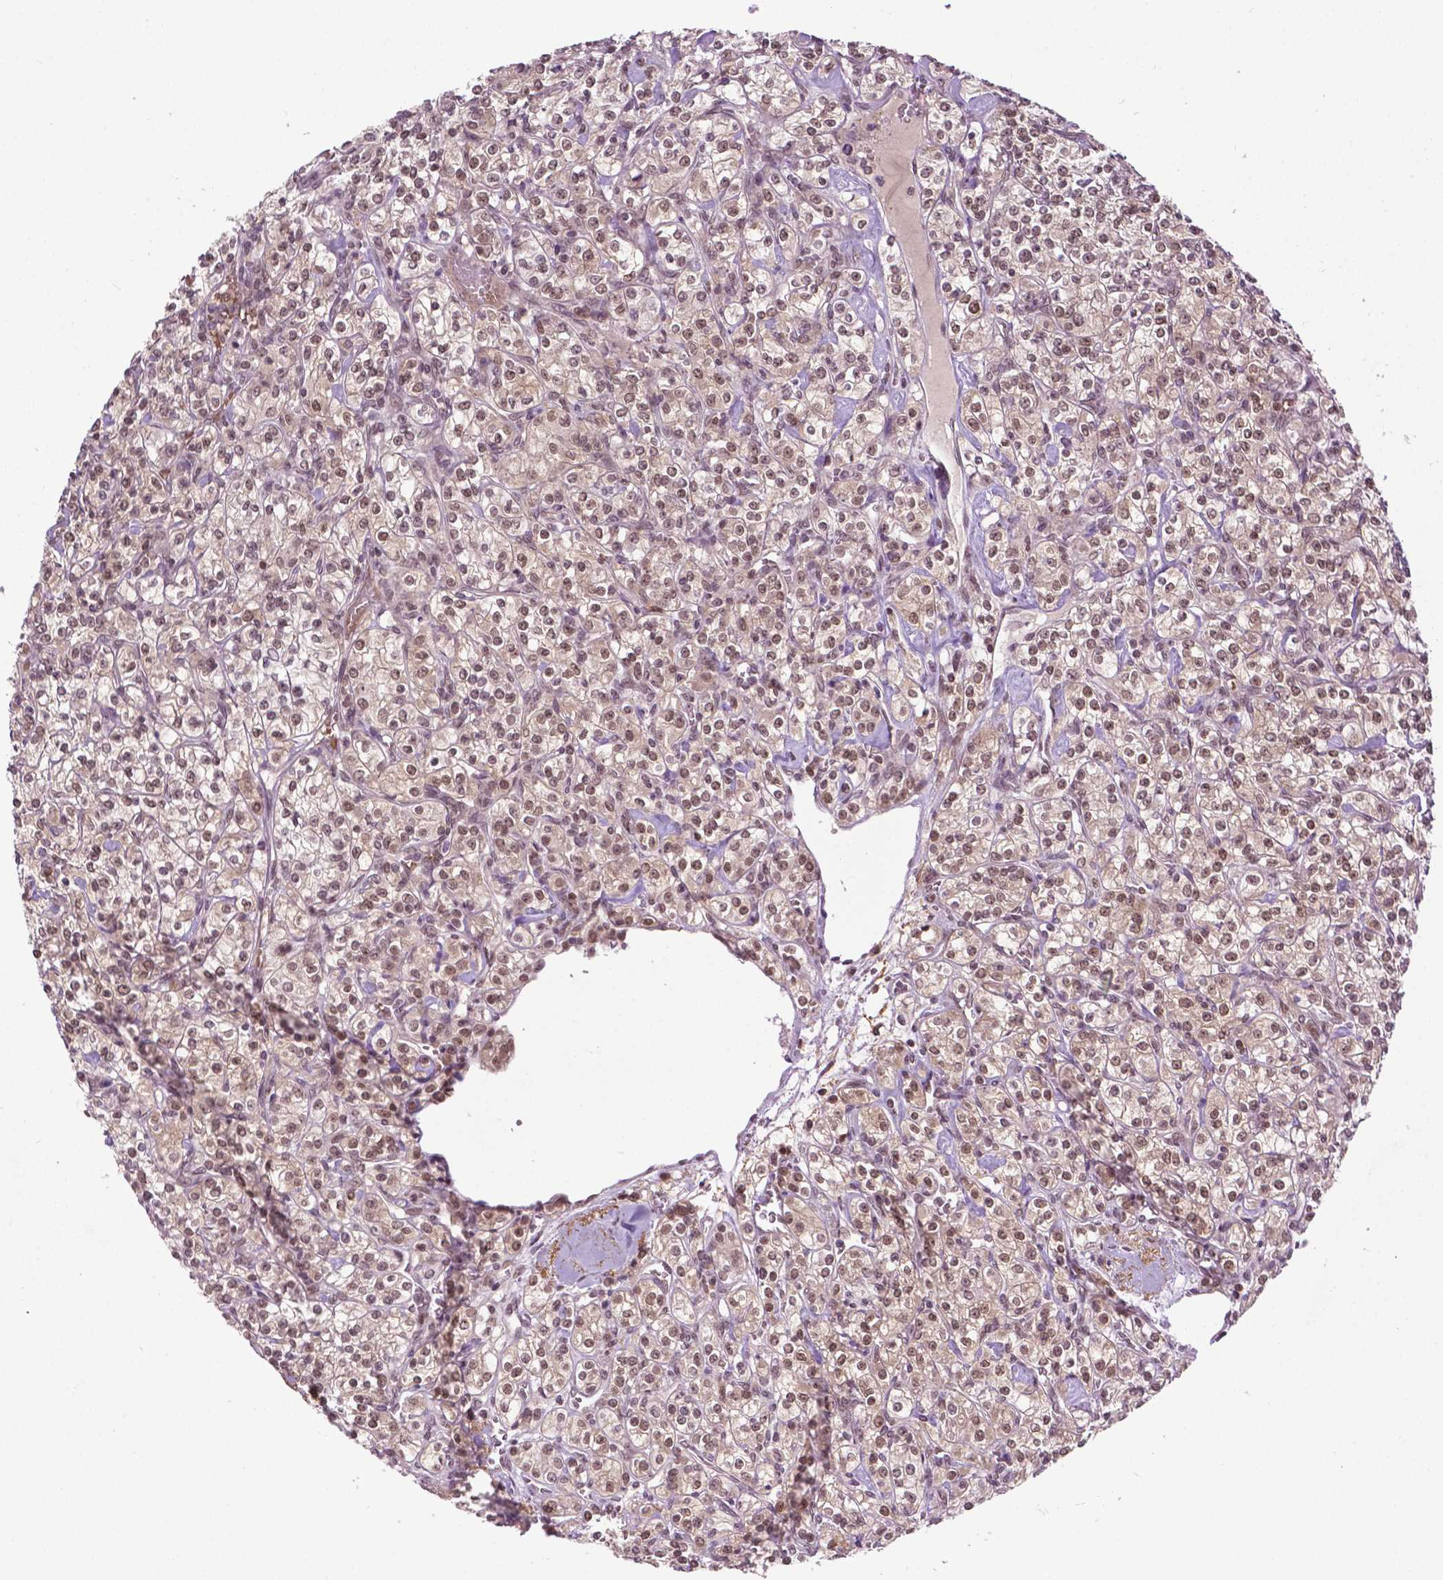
{"staining": {"intensity": "weak", "quantity": ">75%", "location": "nuclear"}, "tissue": "renal cancer", "cell_type": "Tumor cells", "image_type": "cancer", "snomed": [{"axis": "morphology", "description": "Adenocarcinoma, NOS"}, {"axis": "topography", "description": "Kidney"}], "caption": "Immunohistochemical staining of human renal adenocarcinoma reveals low levels of weak nuclear staining in about >75% of tumor cells.", "gene": "UBQLN4", "patient": {"sex": "male", "age": 77}}